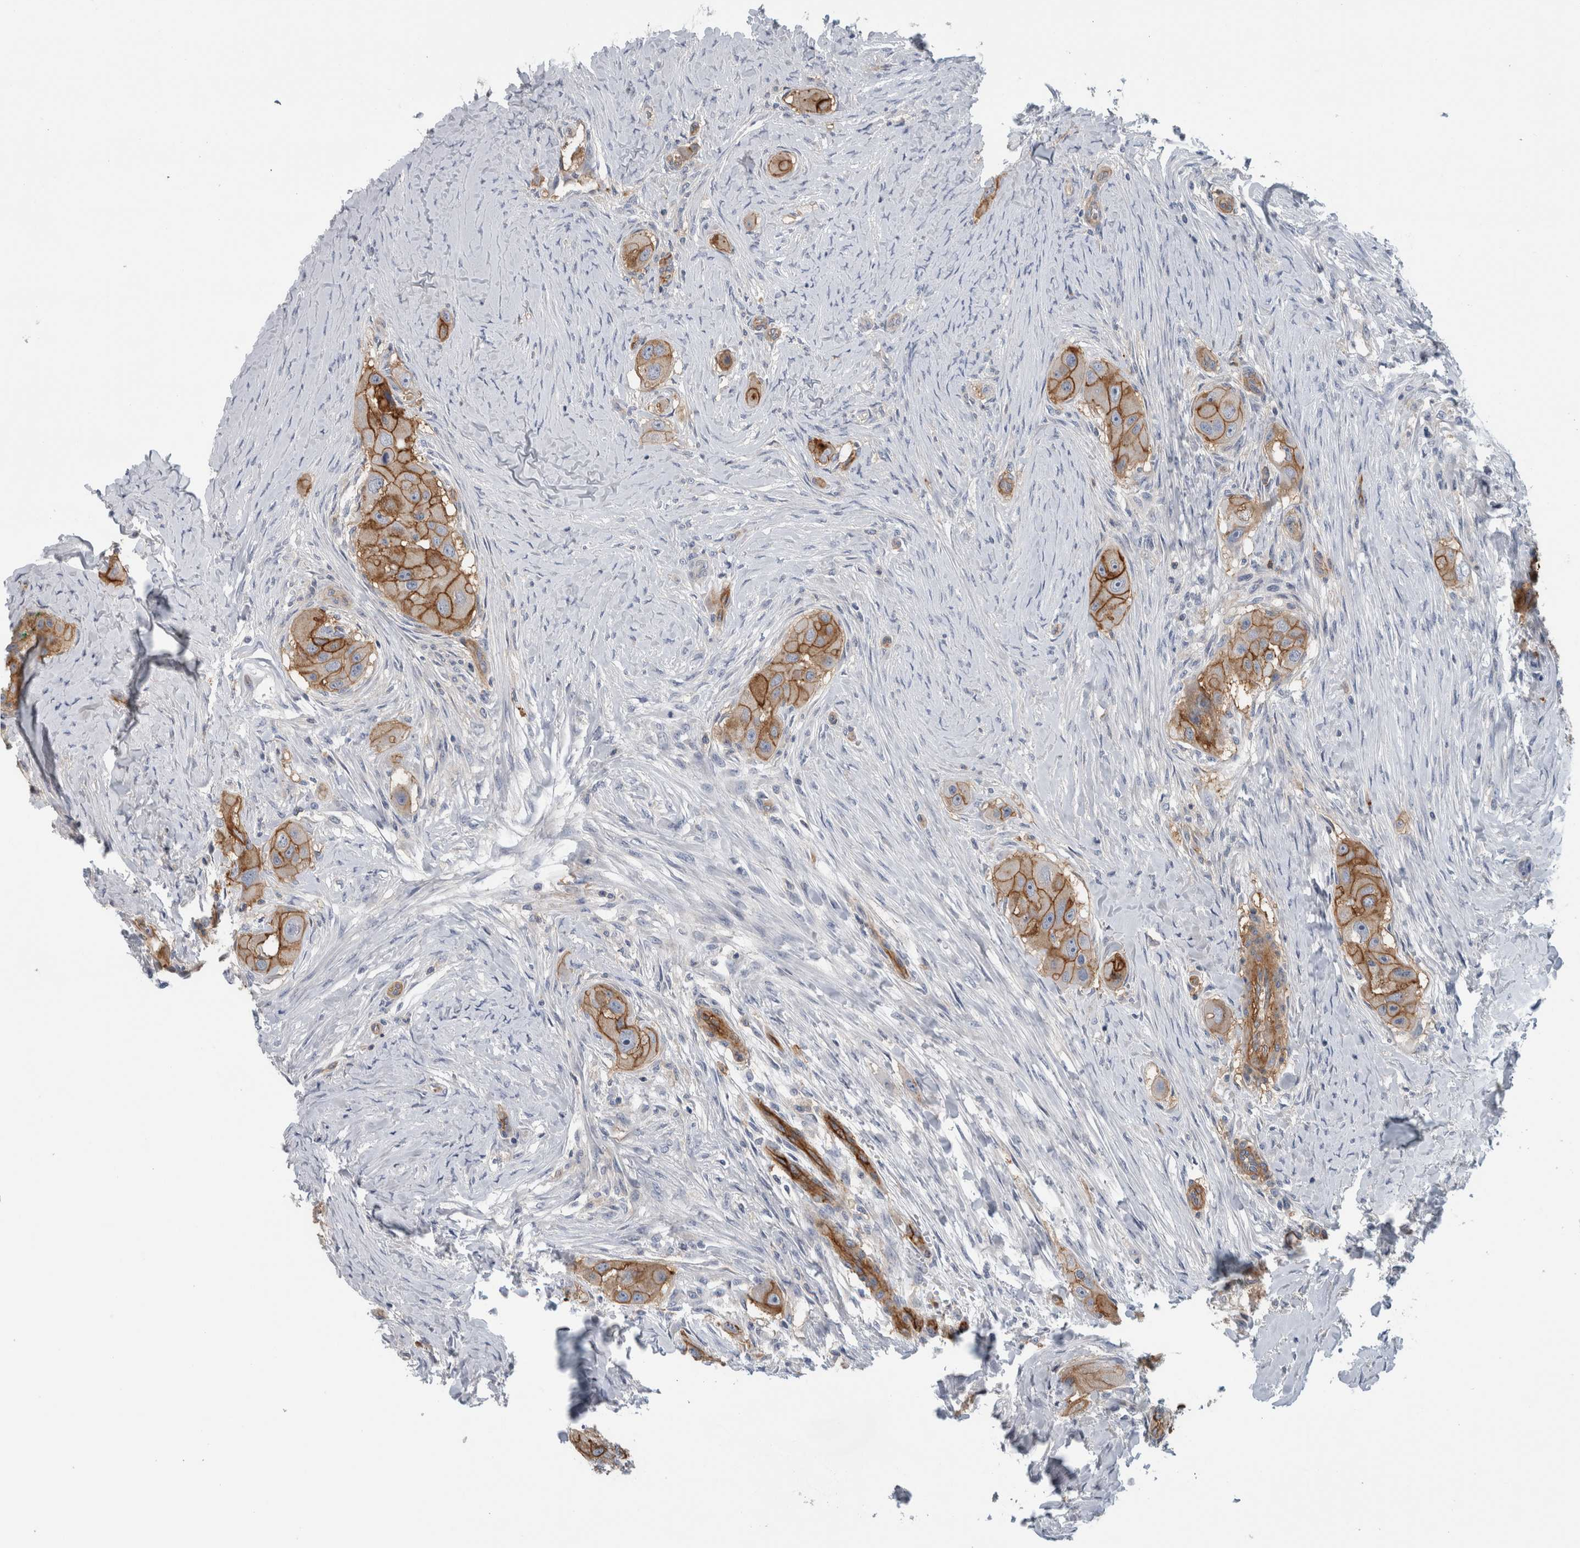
{"staining": {"intensity": "moderate", "quantity": ">75%", "location": "cytoplasmic/membranous"}, "tissue": "head and neck cancer", "cell_type": "Tumor cells", "image_type": "cancer", "snomed": [{"axis": "morphology", "description": "Normal tissue, NOS"}, {"axis": "morphology", "description": "Squamous cell carcinoma, NOS"}, {"axis": "topography", "description": "Skeletal muscle"}, {"axis": "topography", "description": "Head-Neck"}], "caption": "The immunohistochemical stain shows moderate cytoplasmic/membranous staining in tumor cells of head and neck cancer tissue.", "gene": "CD59", "patient": {"sex": "male", "age": 51}}